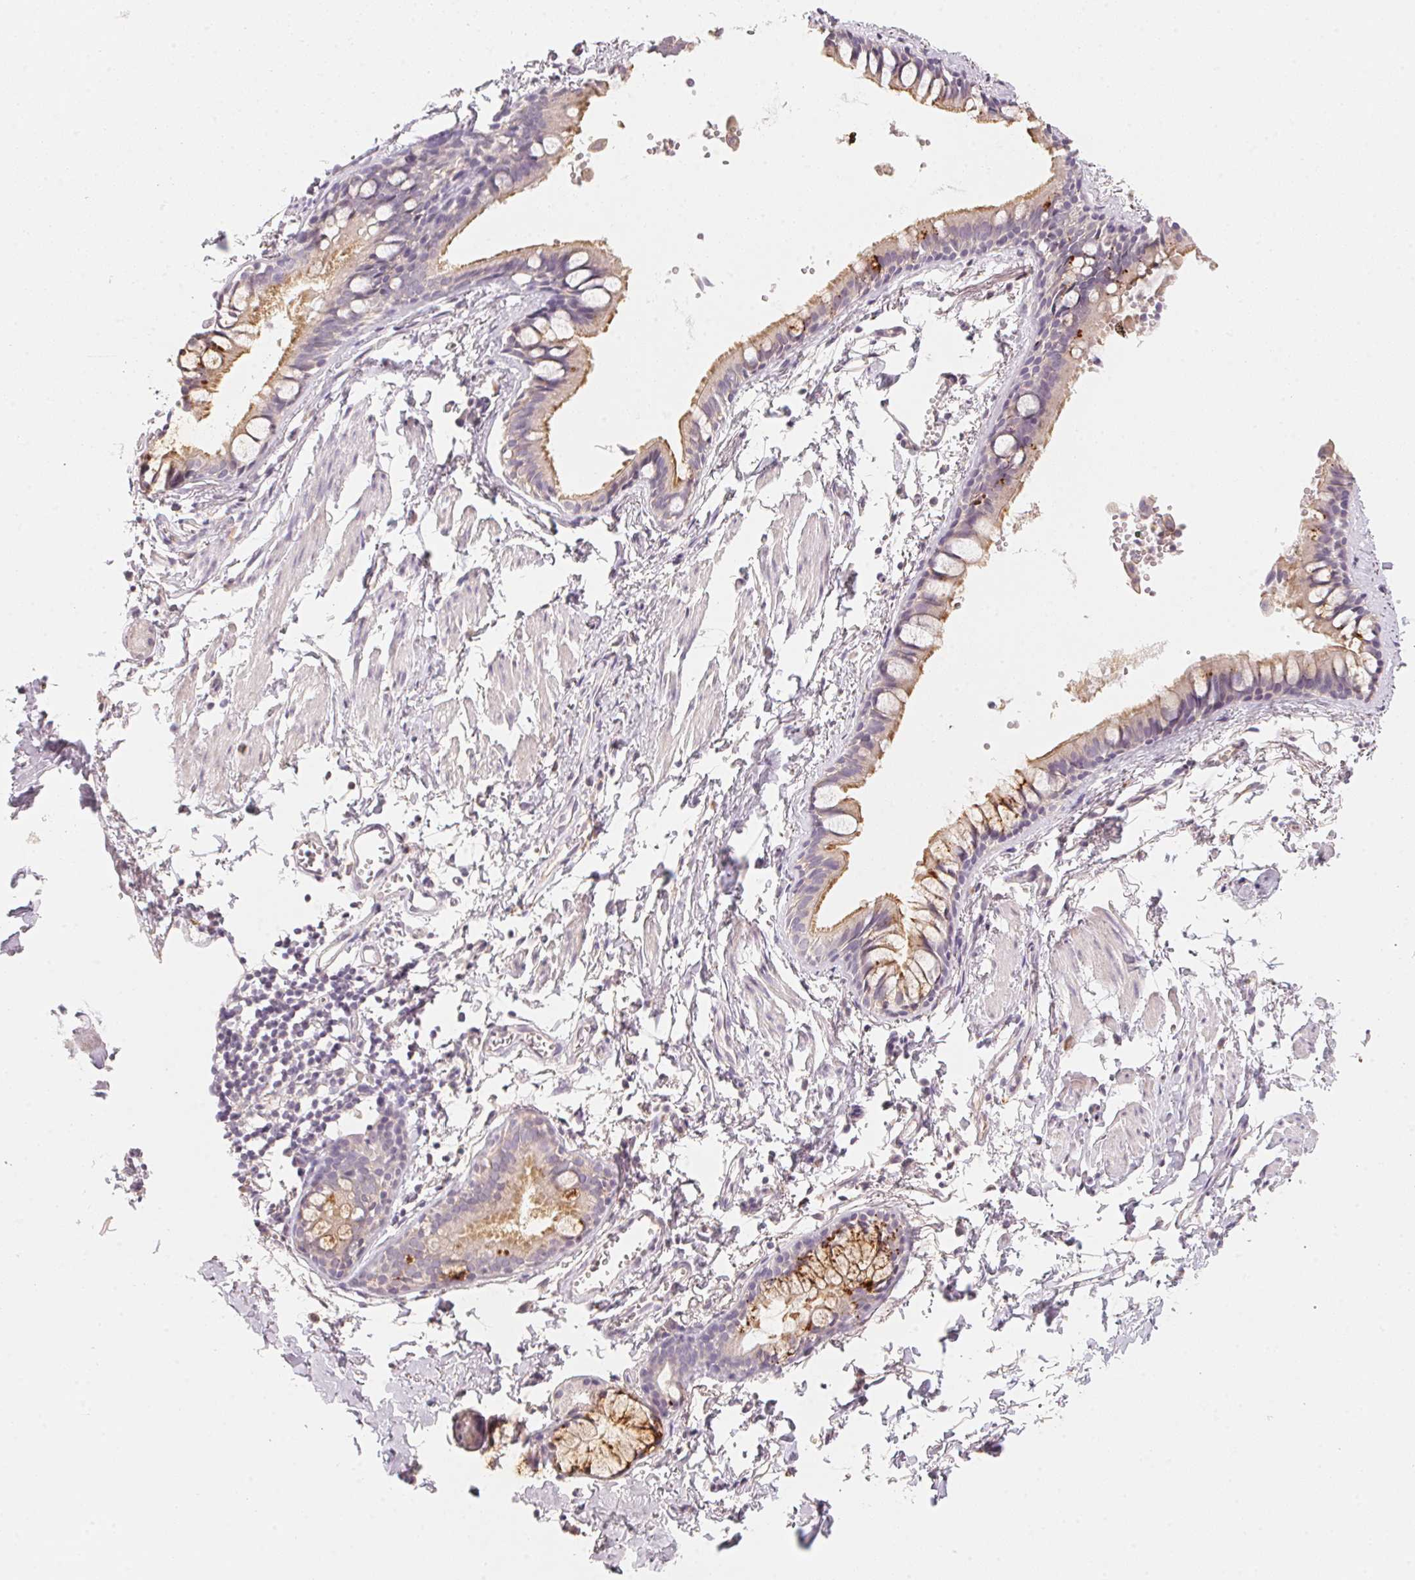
{"staining": {"intensity": "weak", "quantity": "25%-75%", "location": "cytoplasmic/membranous"}, "tissue": "bronchus", "cell_type": "Respiratory epithelial cells", "image_type": "normal", "snomed": [{"axis": "morphology", "description": "Normal tissue, NOS"}, {"axis": "topography", "description": "Bronchus"}], "caption": "IHC staining of normal bronchus, which shows low levels of weak cytoplasmic/membranous positivity in approximately 25%-75% of respiratory epithelial cells indicating weak cytoplasmic/membranous protein positivity. The staining was performed using DAB (brown) for protein detection and nuclei were counterstained in hematoxylin (blue).", "gene": "TREH", "patient": {"sex": "female", "age": 59}}